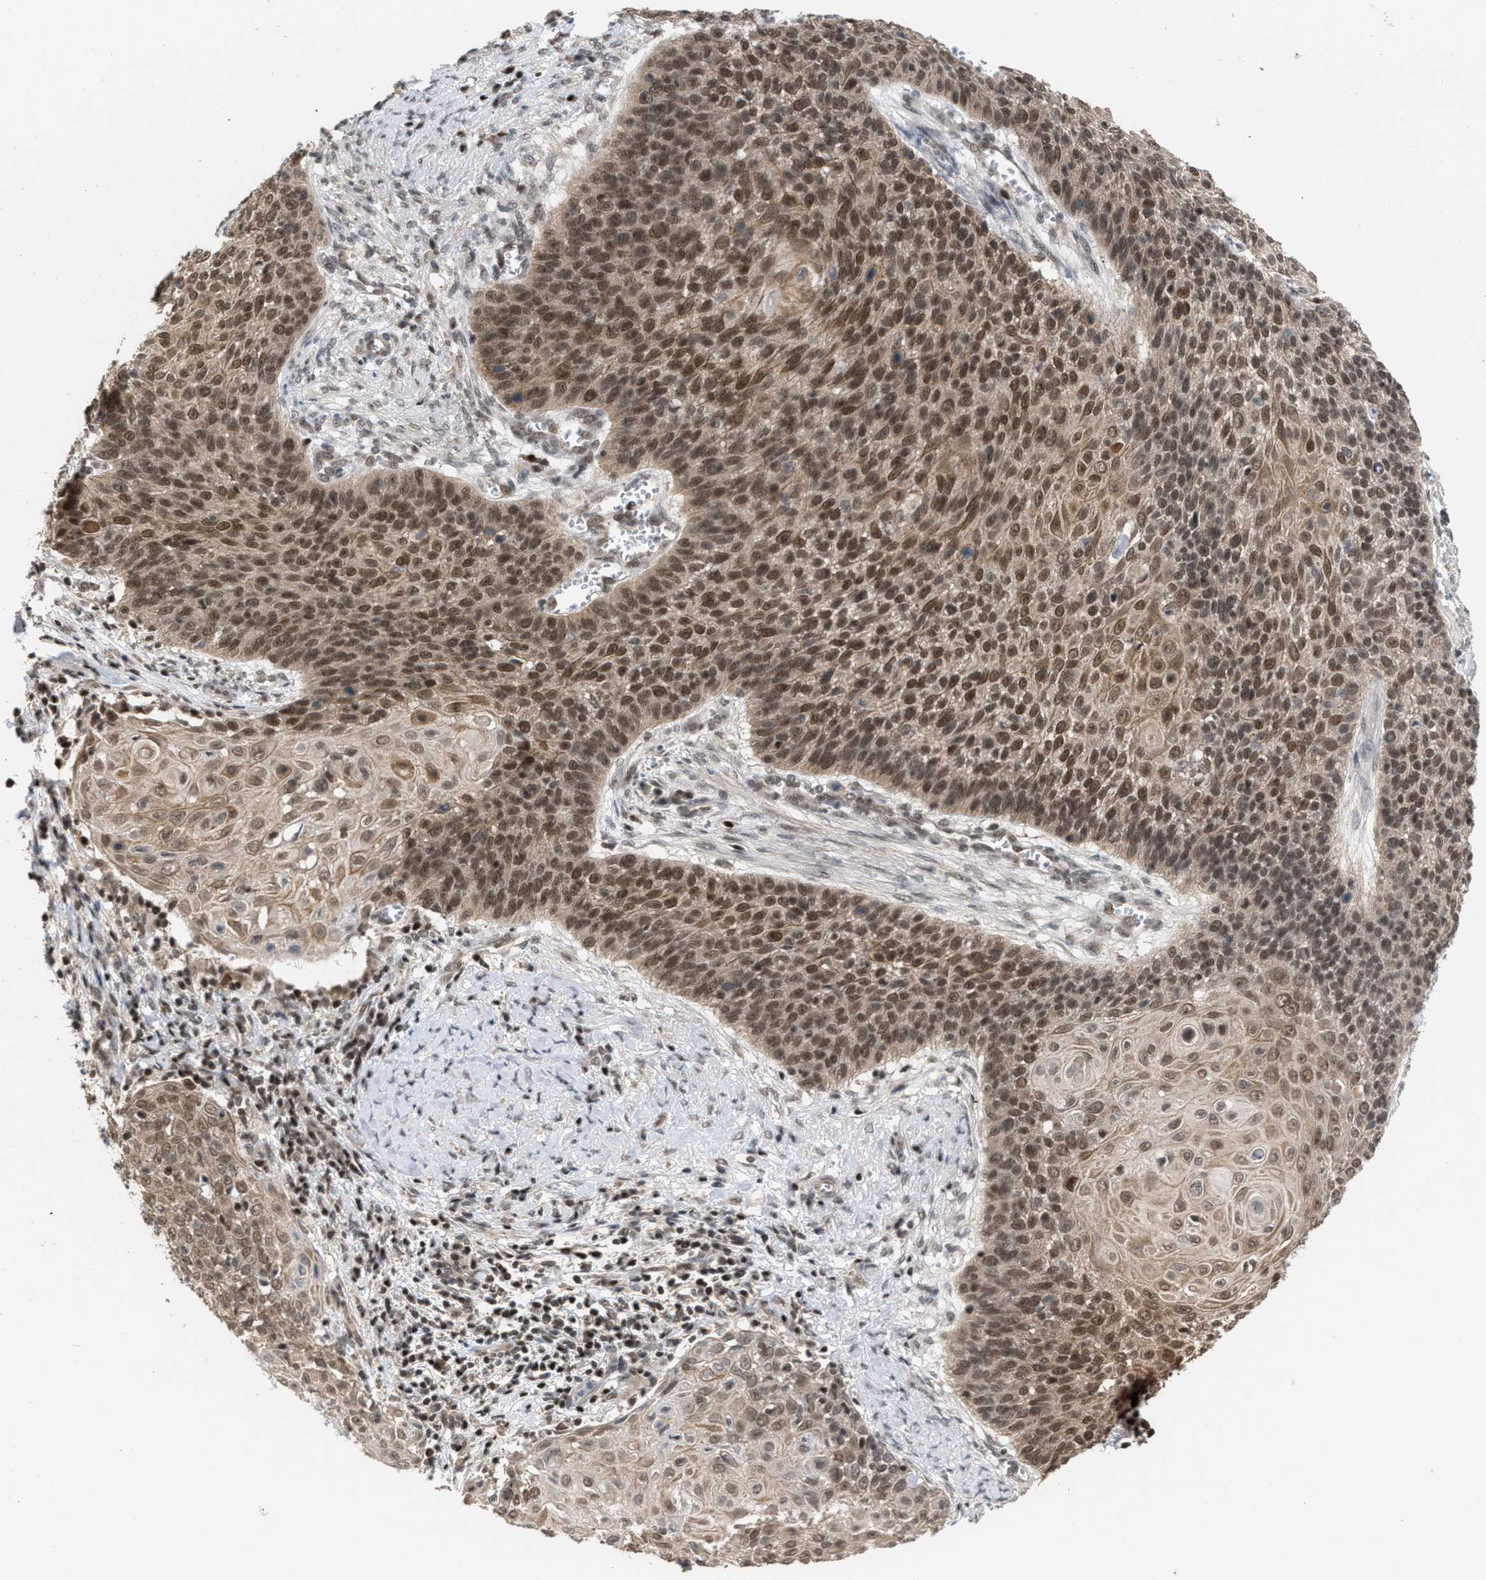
{"staining": {"intensity": "moderate", "quantity": ">75%", "location": "cytoplasmic/membranous,nuclear"}, "tissue": "cervical cancer", "cell_type": "Tumor cells", "image_type": "cancer", "snomed": [{"axis": "morphology", "description": "Squamous cell carcinoma, NOS"}, {"axis": "topography", "description": "Cervix"}], "caption": "Human cervical cancer stained with a protein marker reveals moderate staining in tumor cells.", "gene": "C9orf78", "patient": {"sex": "female", "age": 39}}